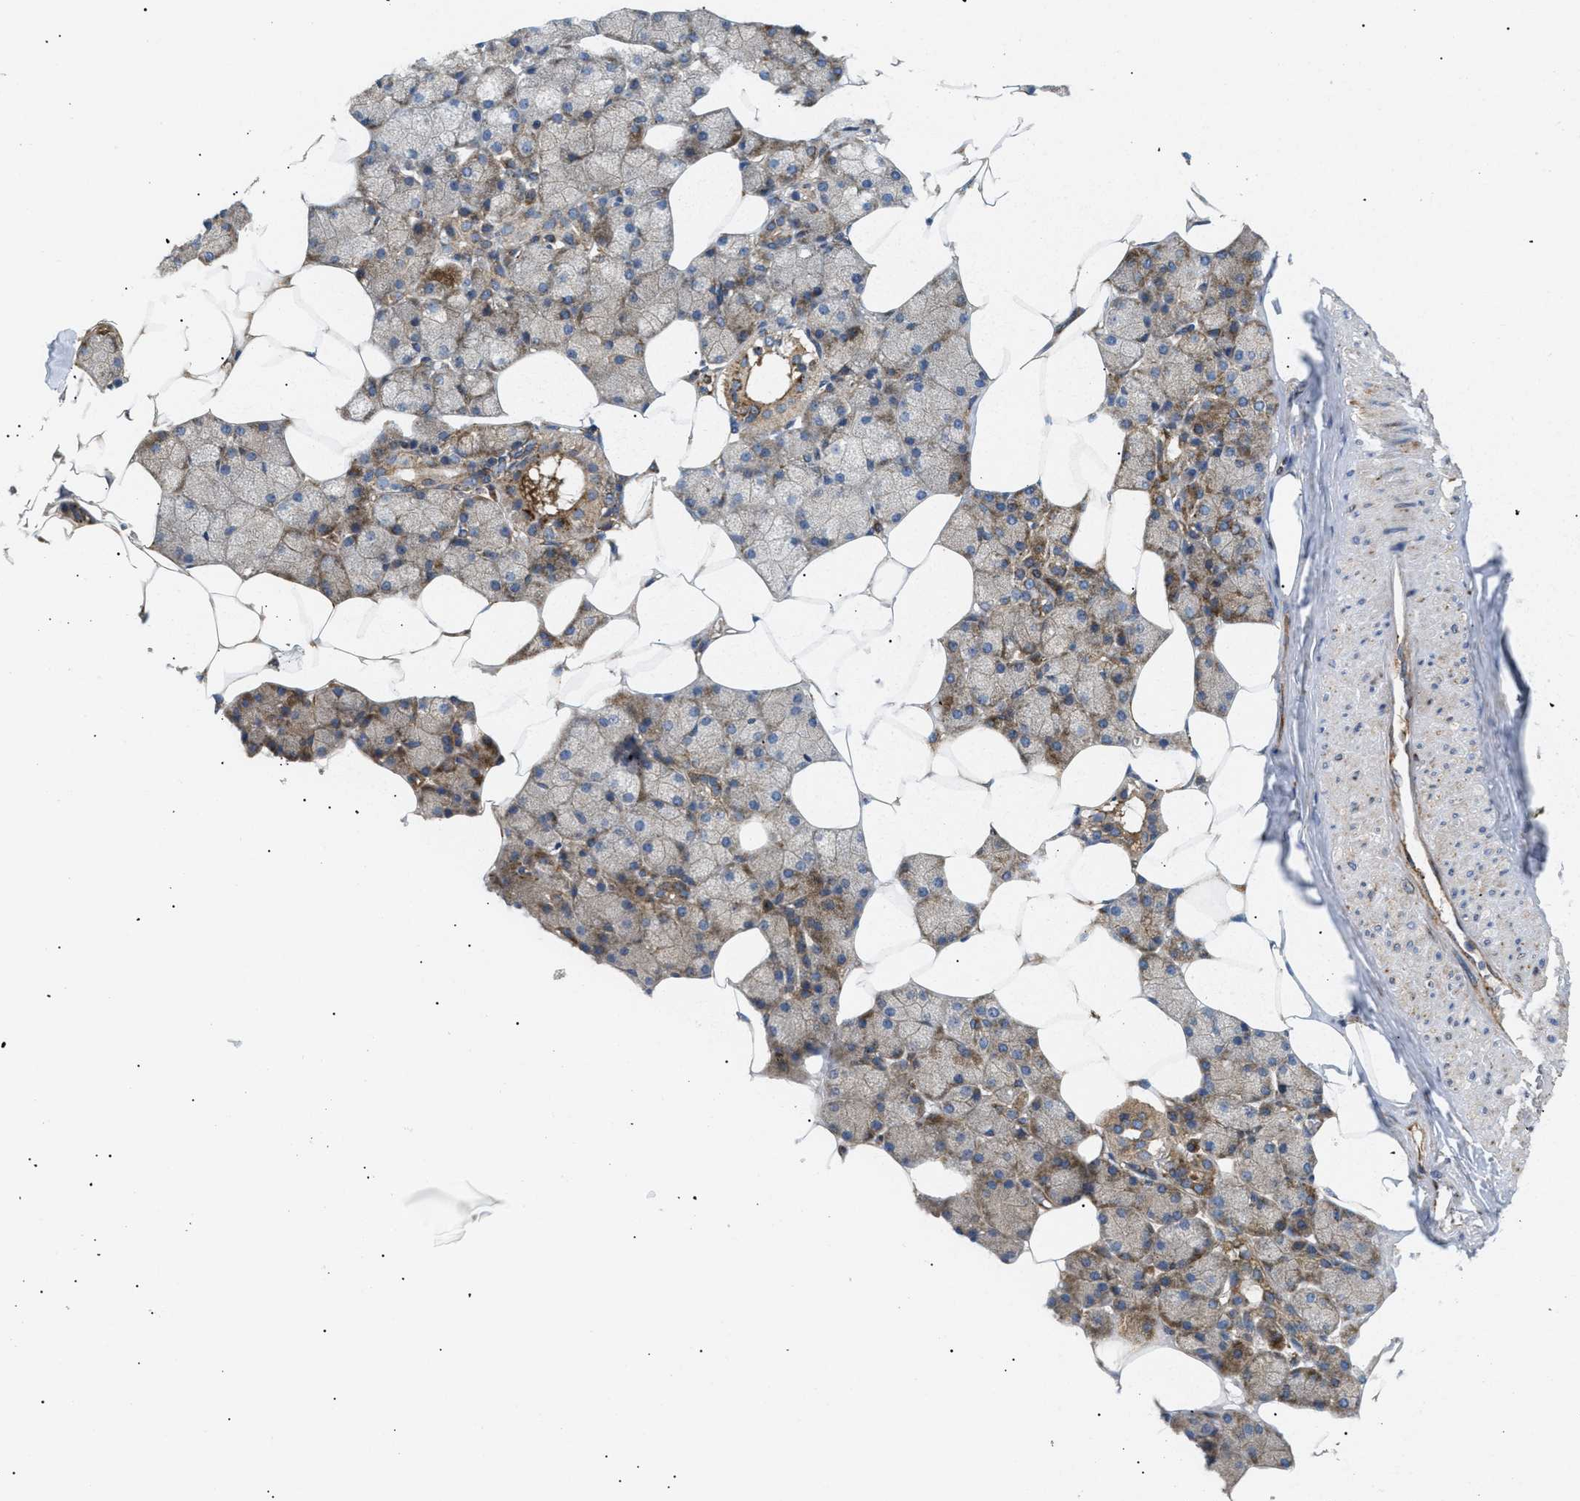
{"staining": {"intensity": "strong", "quantity": ">75%", "location": "cytoplasmic/membranous"}, "tissue": "salivary gland", "cell_type": "Glandular cells", "image_type": "normal", "snomed": [{"axis": "morphology", "description": "Normal tissue, NOS"}, {"axis": "topography", "description": "Salivary gland"}], "caption": "A brown stain shows strong cytoplasmic/membranous staining of a protein in glandular cells of unremarkable salivary gland.", "gene": "DCTN4", "patient": {"sex": "male", "age": 62}}